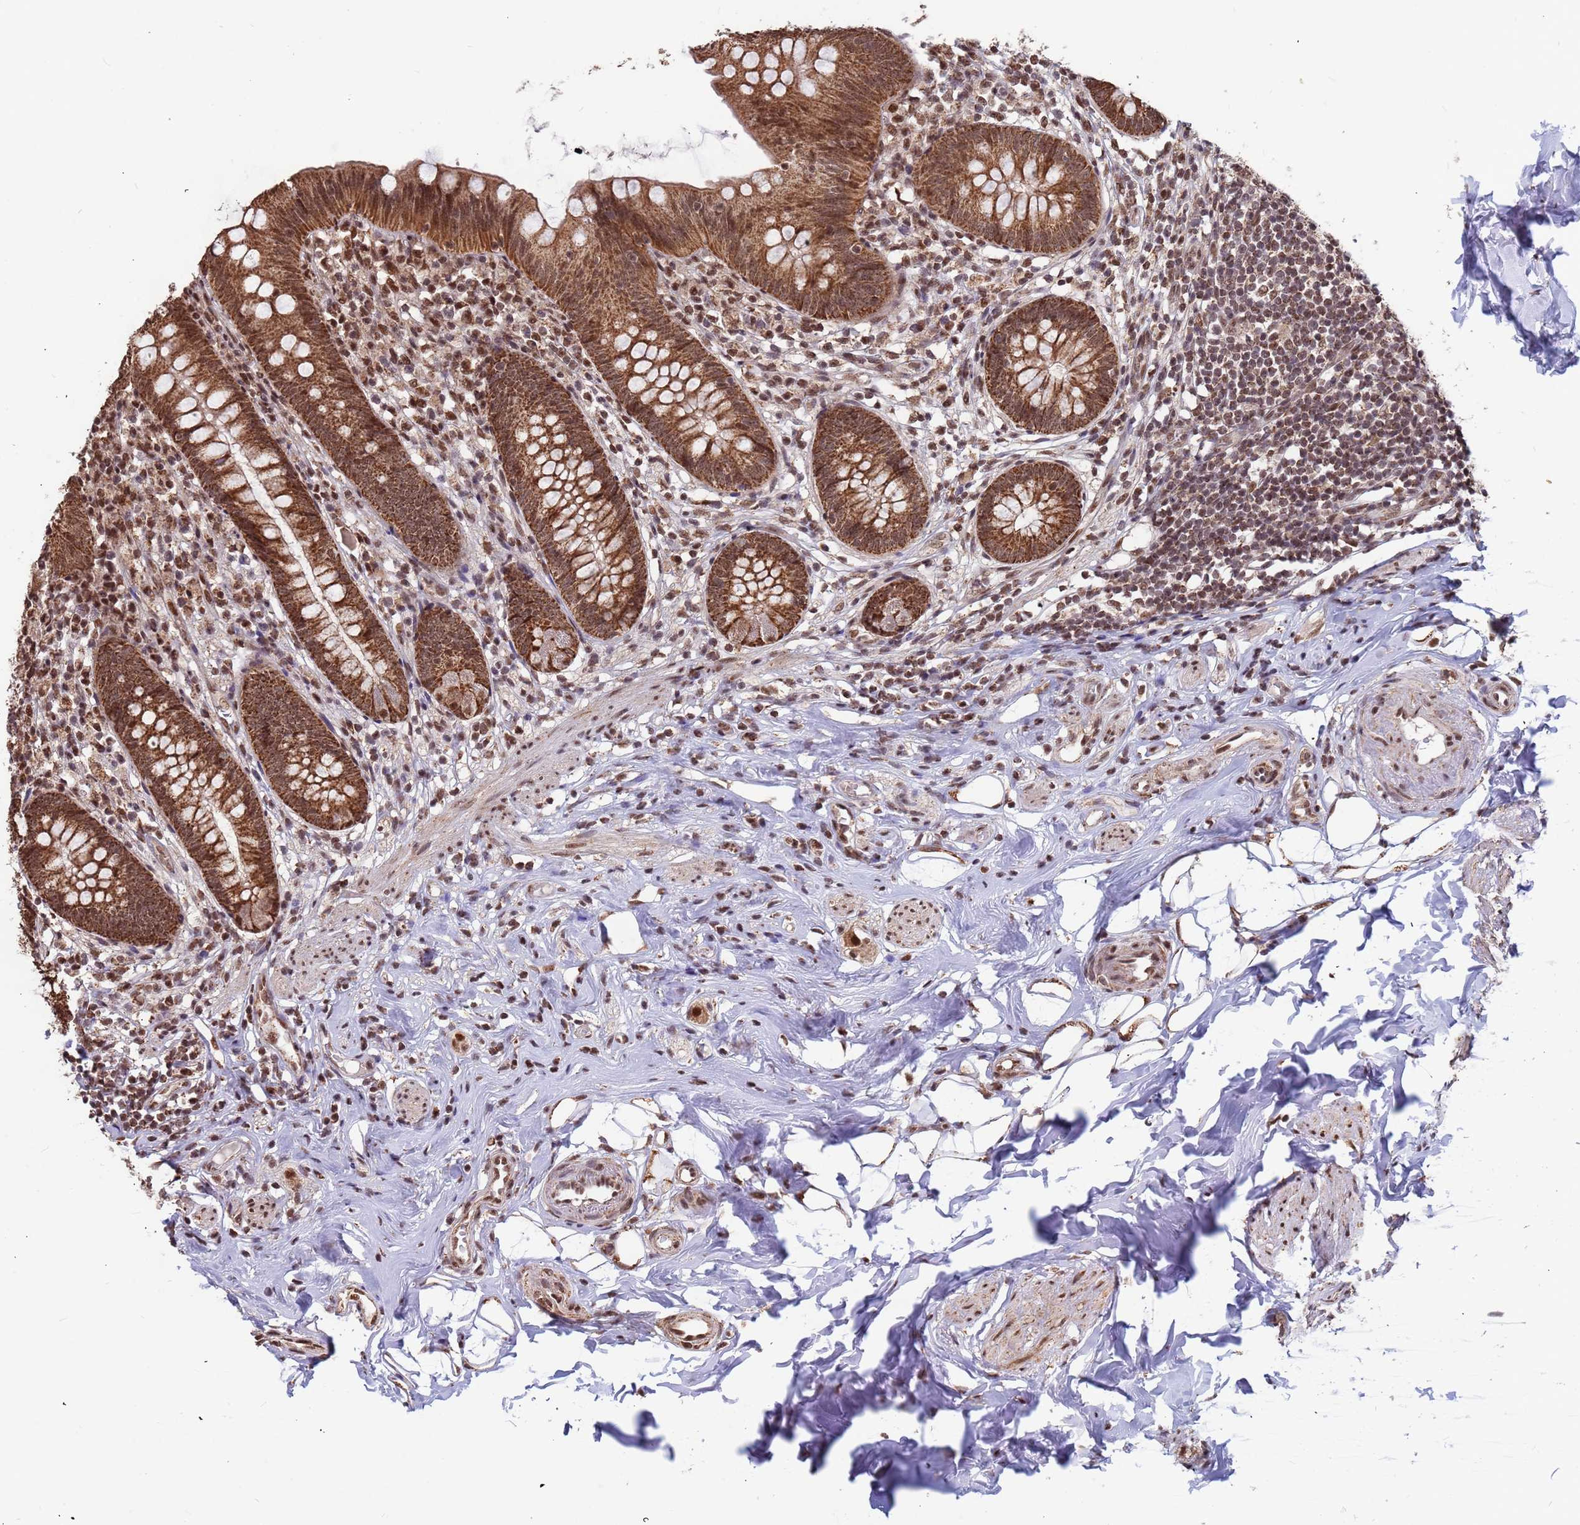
{"staining": {"intensity": "strong", "quantity": ">75%", "location": "cytoplasmic/membranous,nuclear"}, "tissue": "appendix", "cell_type": "Glandular cells", "image_type": "normal", "snomed": [{"axis": "morphology", "description": "Normal tissue, NOS"}, {"axis": "topography", "description": "Appendix"}], "caption": "The micrograph demonstrates immunohistochemical staining of normal appendix. There is strong cytoplasmic/membranous,nuclear expression is present in approximately >75% of glandular cells.", "gene": "DENND2B", "patient": {"sex": "female", "age": 62}}